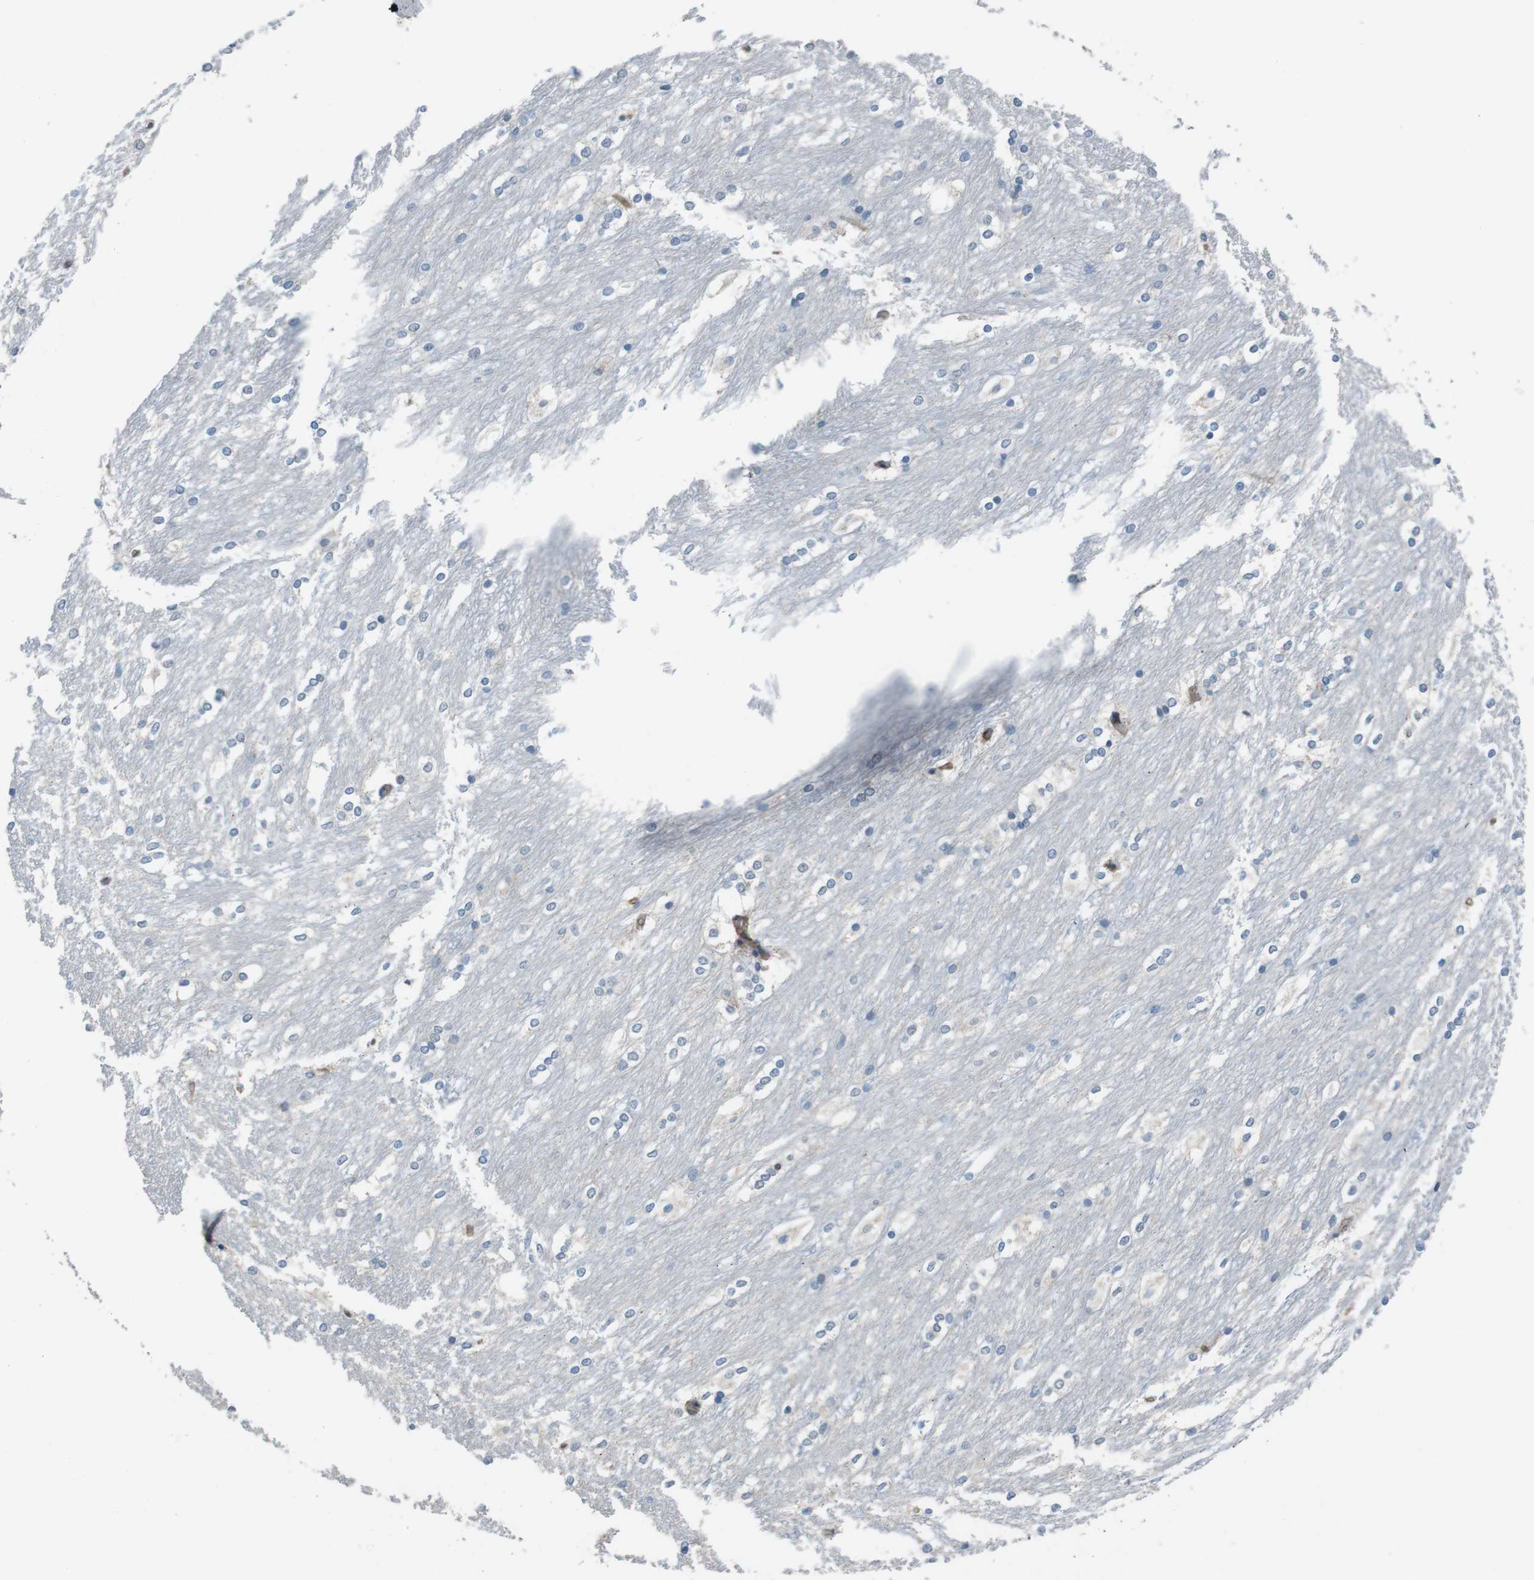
{"staining": {"intensity": "weak", "quantity": "<25%", "location": "cytoplasmic/membranous"}, "tissue": "caudate", "cell_type": "Glial cells", "image_type": "normal", "snomed": [{"axis": "morphology", "description": "Normal tissue, NOS"}, {"axis": "topography", "description": "Lateral ventricle wall"}], "caption": "This histopathology image is of benign caudate stained with immunohistochemistry to label a protein in brown with the nuclei are counter-stained blue. There is no positivity in glial cells.", "gene": "FAM174B", "patient": {"sex": "female", "age": 19}}